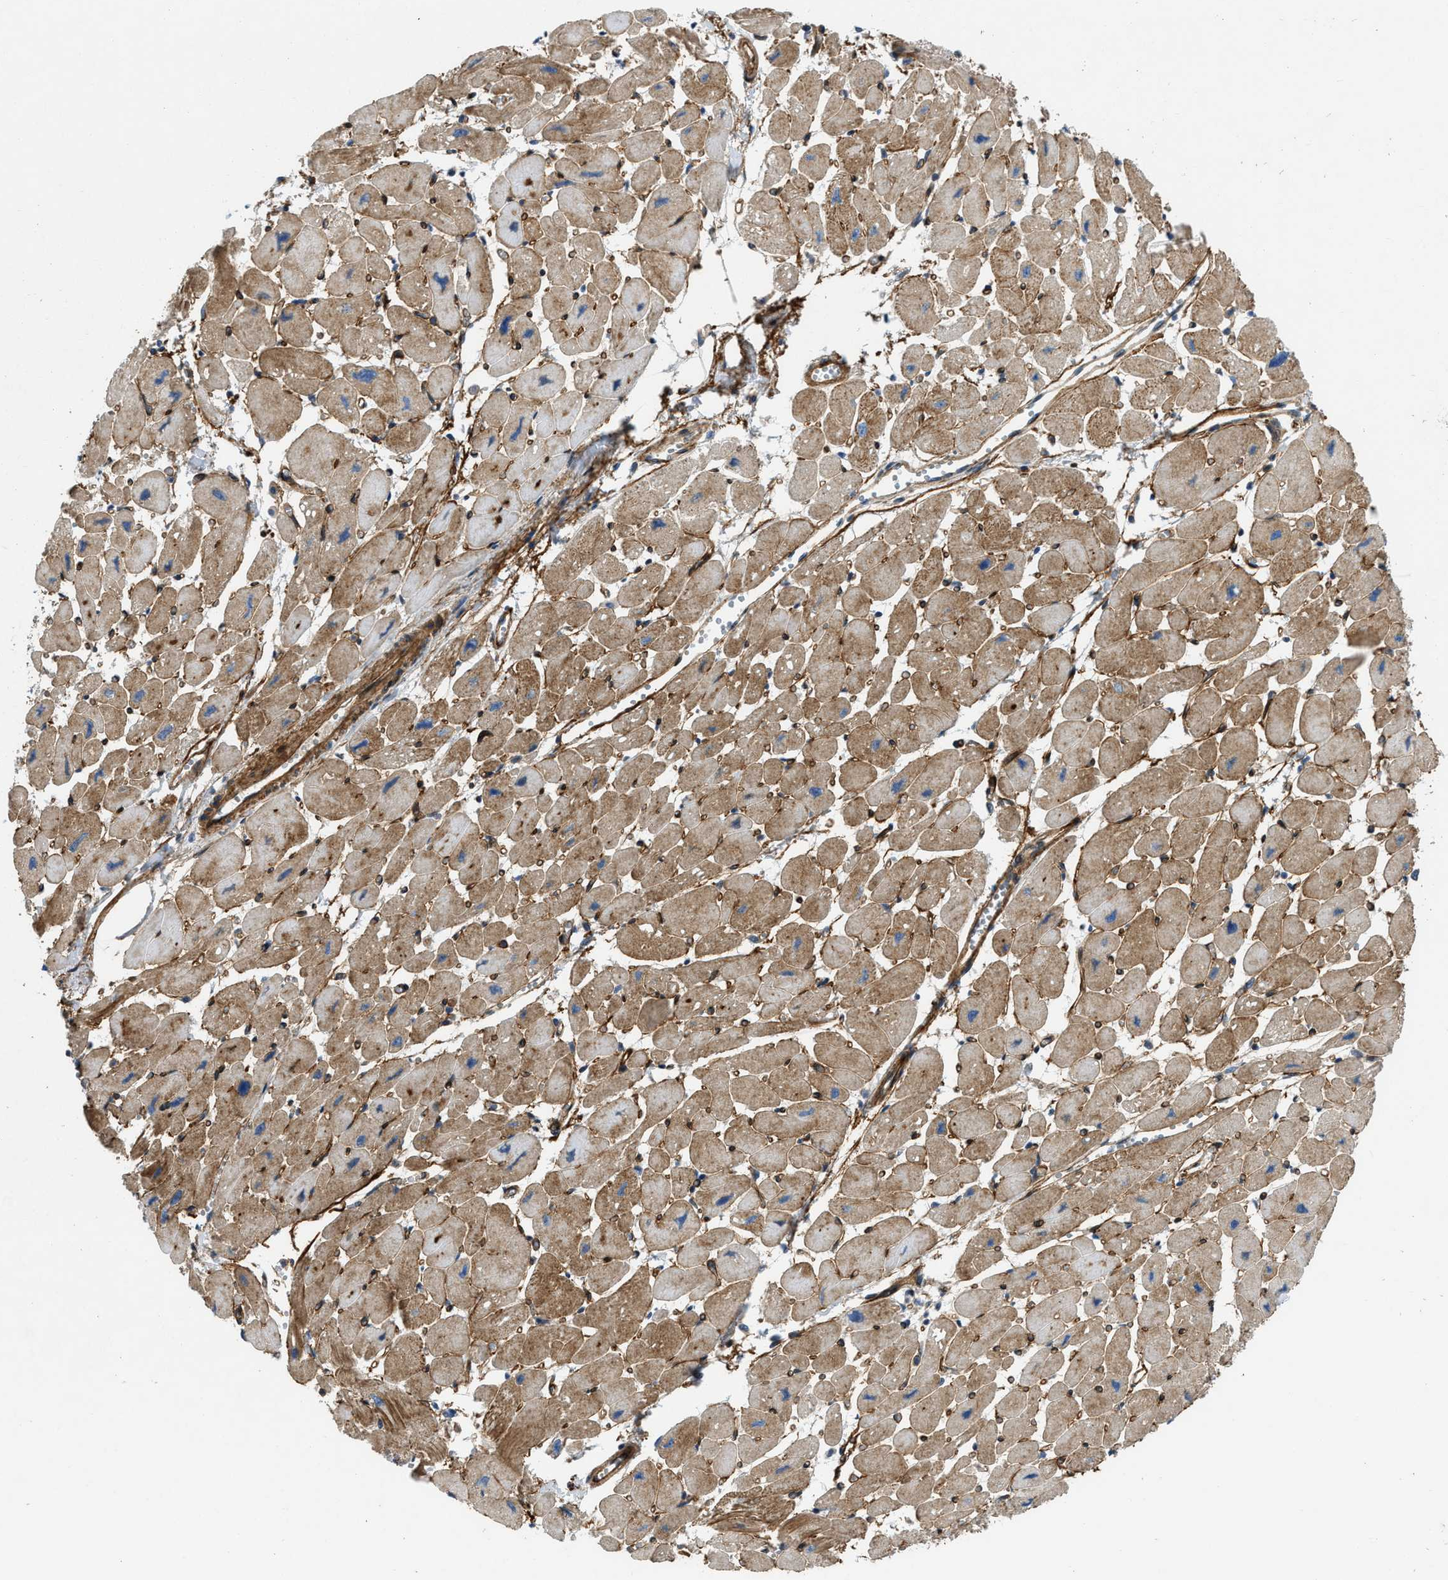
{"staining": {"intensity": "moderate", "quantity": ">75%", "location": "cytoplasmic/membranous"}, "tissue": "heart muscle", "cell_type": "Cardiomyocytes", "image_type": "normal", "snomed": [{"axis": "morphology", "description": "Normal tissue, NOS"}, {"axis": "topography", "description": "Heart"}], "caption": "Protein staining of unremarkable heart muscle exhibits moderate cytoplasmic/membranous staining in about >75% of cardiomyocytes.", "gene": "NYNRIN", "patient": {"sex": "female", "age": 54}}